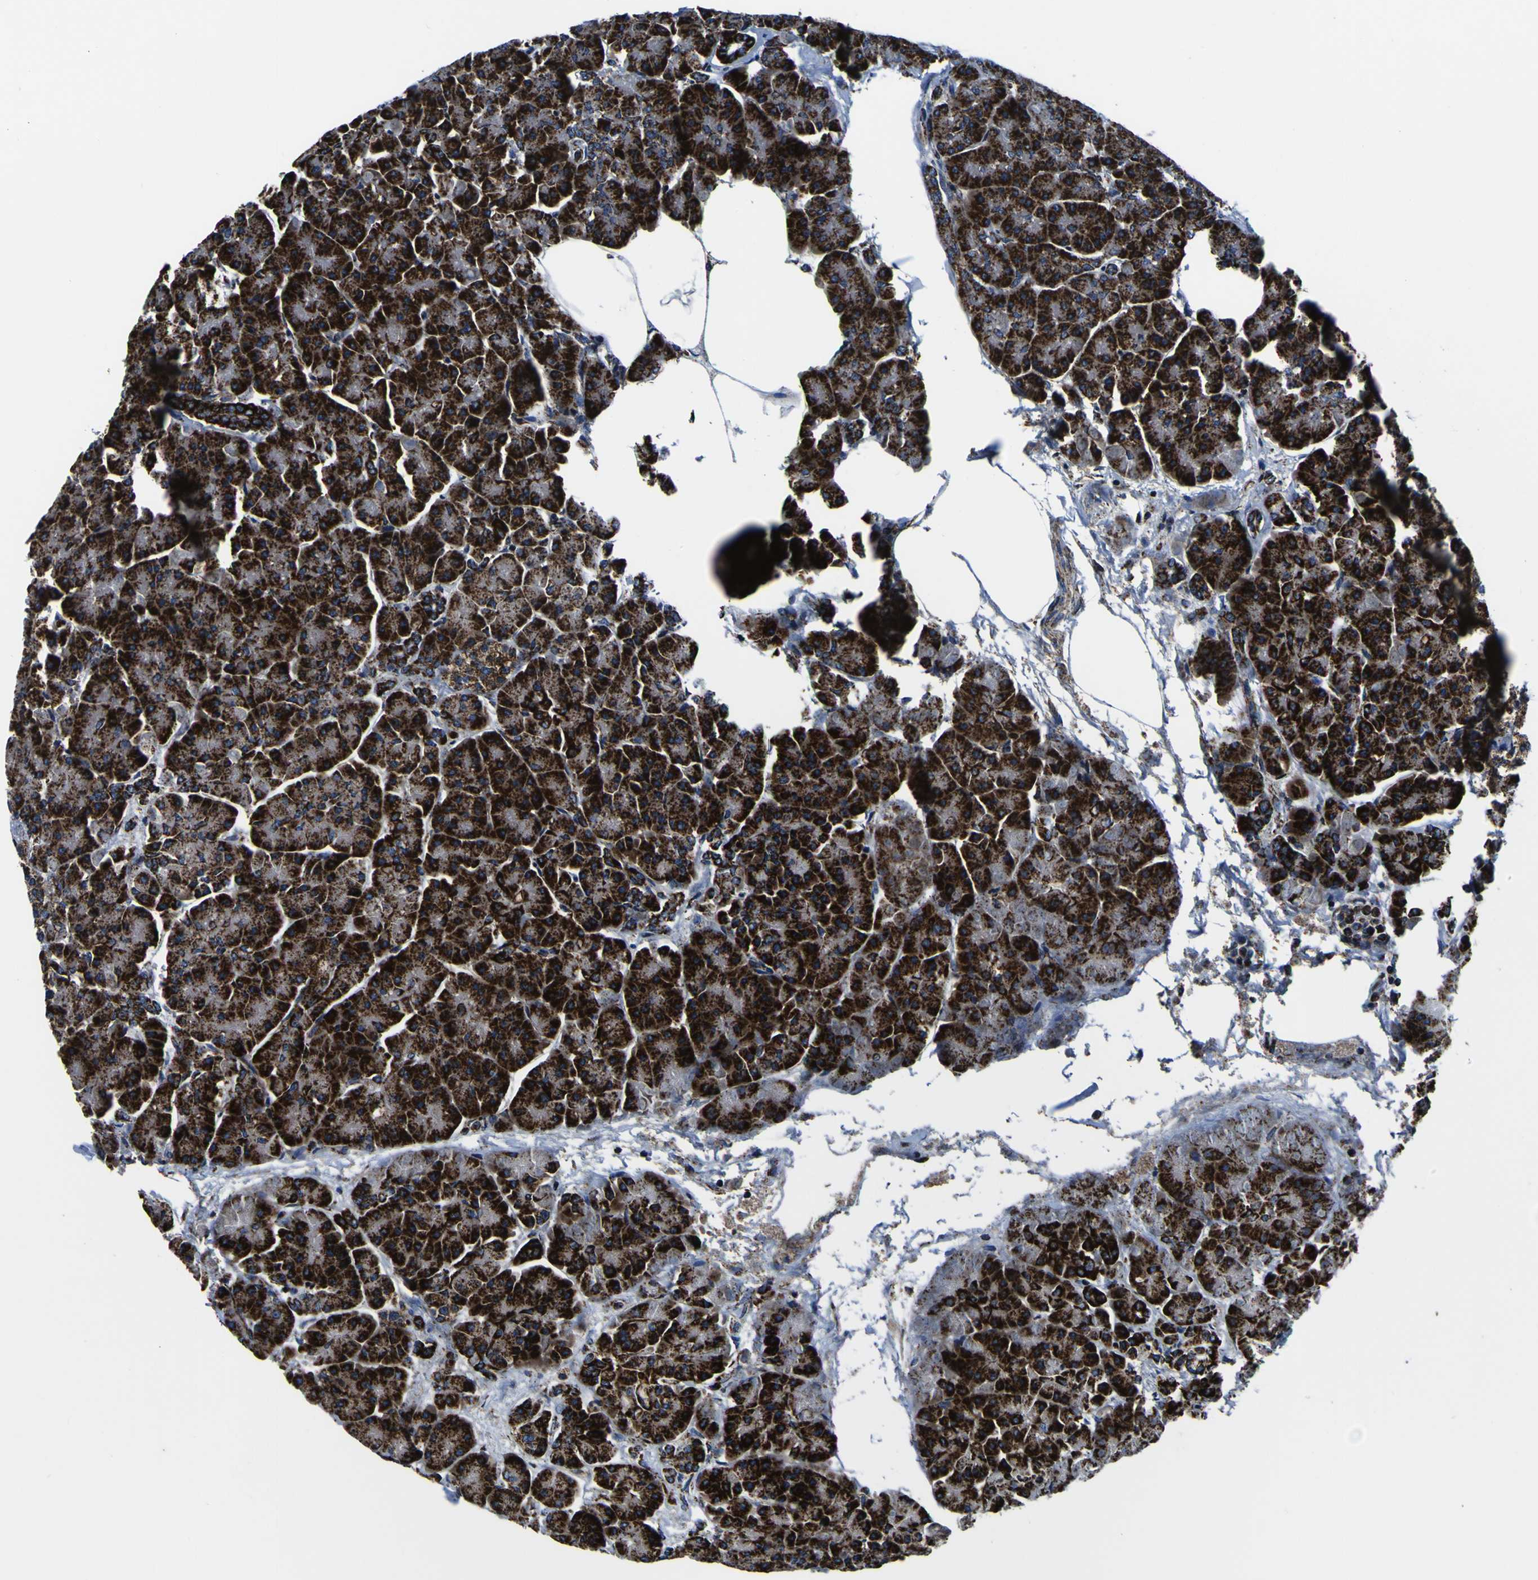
{"staining": {"intensity": "strong", "quantity": ">75%", "location": "cytoplasmic/membranous"}, "tissue": "pancreas", "cell_type": "Exocrine glandular cells", "image_type": "normal", "snomed": [{"axis": "morphology", "description": "Normal tissue, NOS"}, {"axis": "topography", "description": "Pancreas"}], "caption": "This micrograph reveals immunohistochemistry (IHC) staining of benign human pancreas, with high strong cytoplasmic/membranous positivity in about >75% of exocrine glandular cells.", "gene": "PTRH2", "patient": {"sex": "female", "age": 70}}